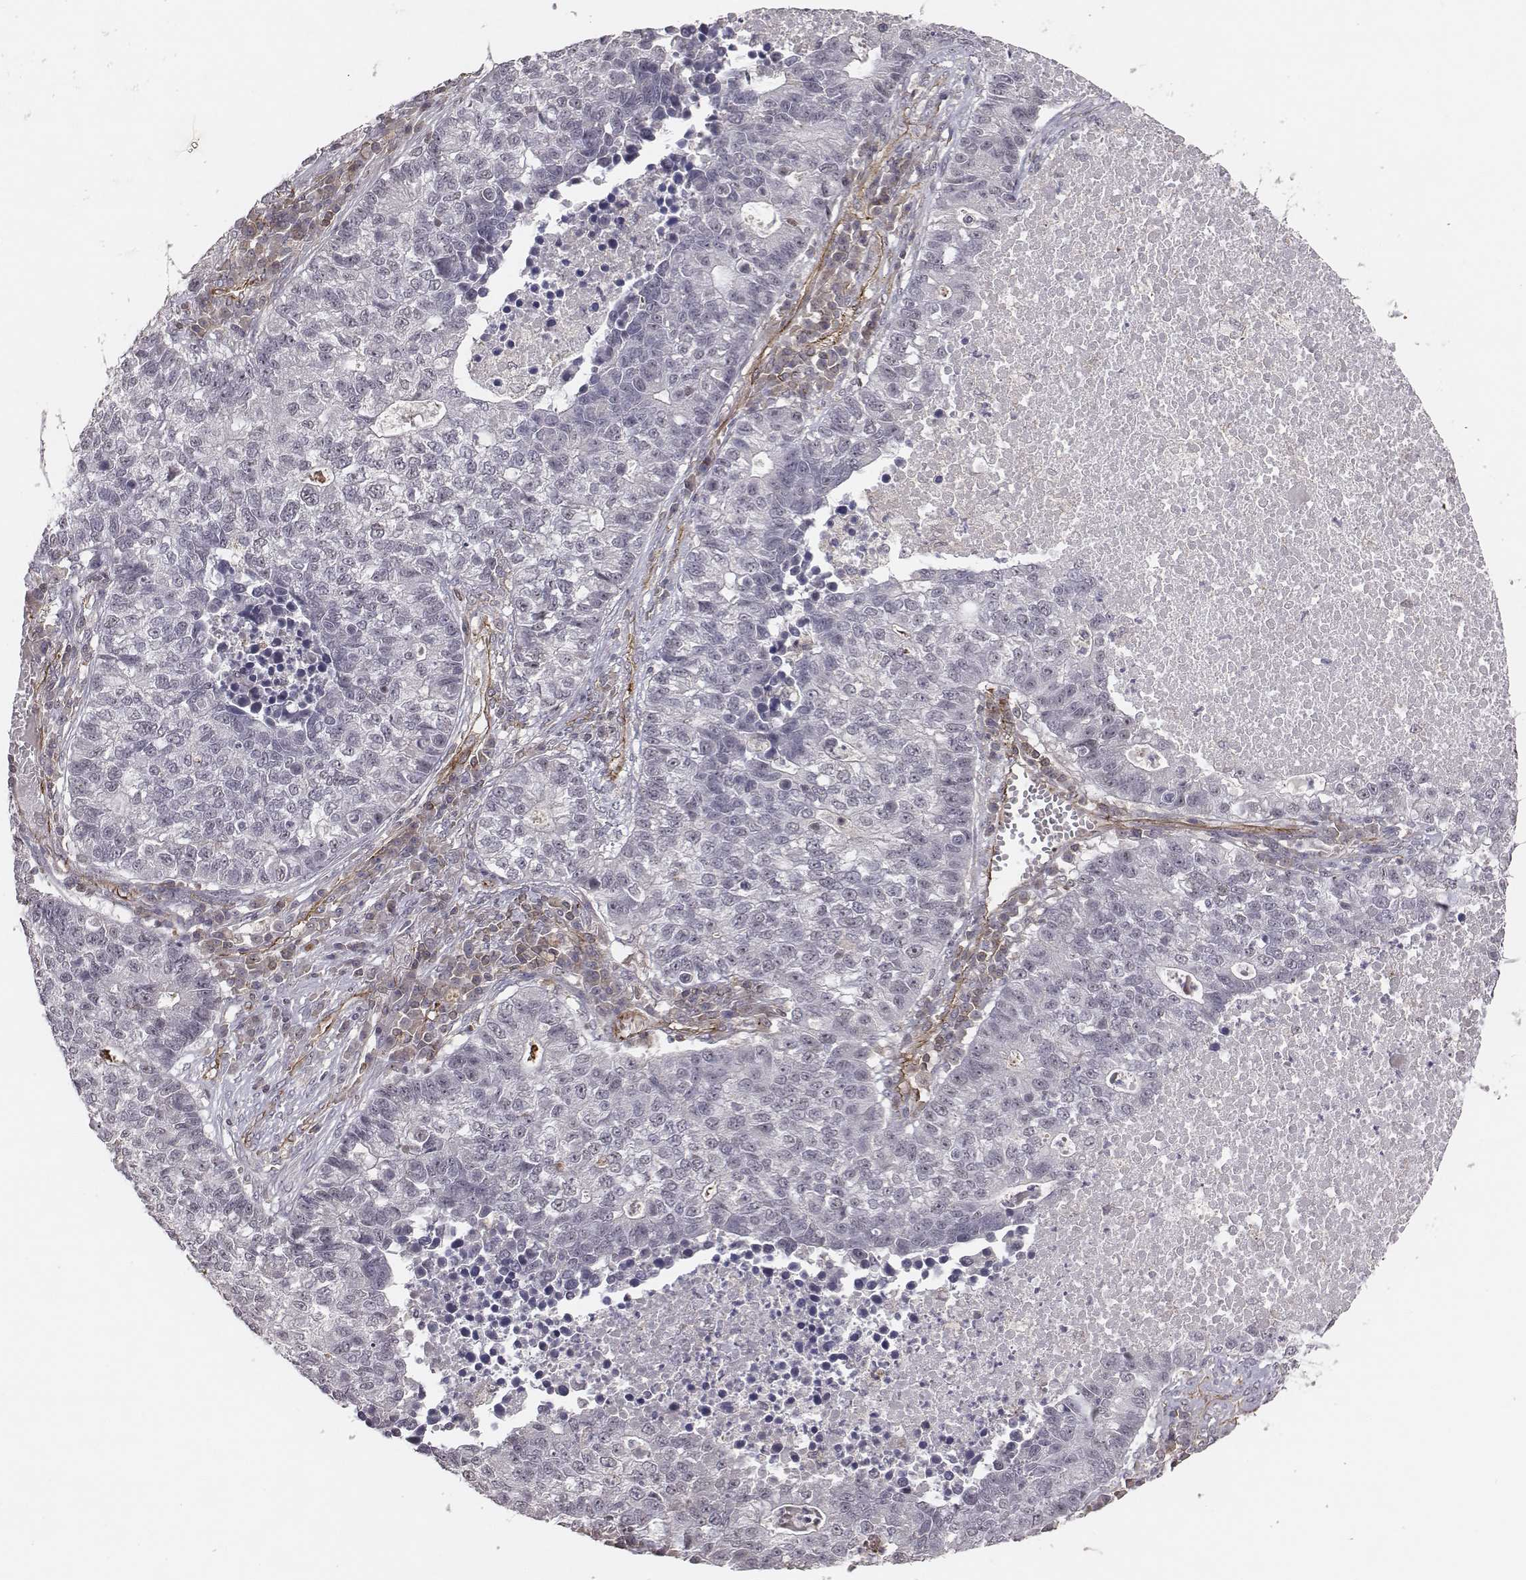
{"staining": {"intensity": "negative", "quantity": "none", "location": "none"}, "tissue": "lung cancer", "cell_type": "Tumor cells", "image_type": "cancer", "snomed": [{"axis": "morphology", "description": "Adenocarcinoma, NOS"}, {"axis": "topography", "description": "Lung"}], "caption": "Tumor cells show no significant staining in lung cancer.", "gene": "PTPRG", "patient": {"sex": "male", "age": 57}}